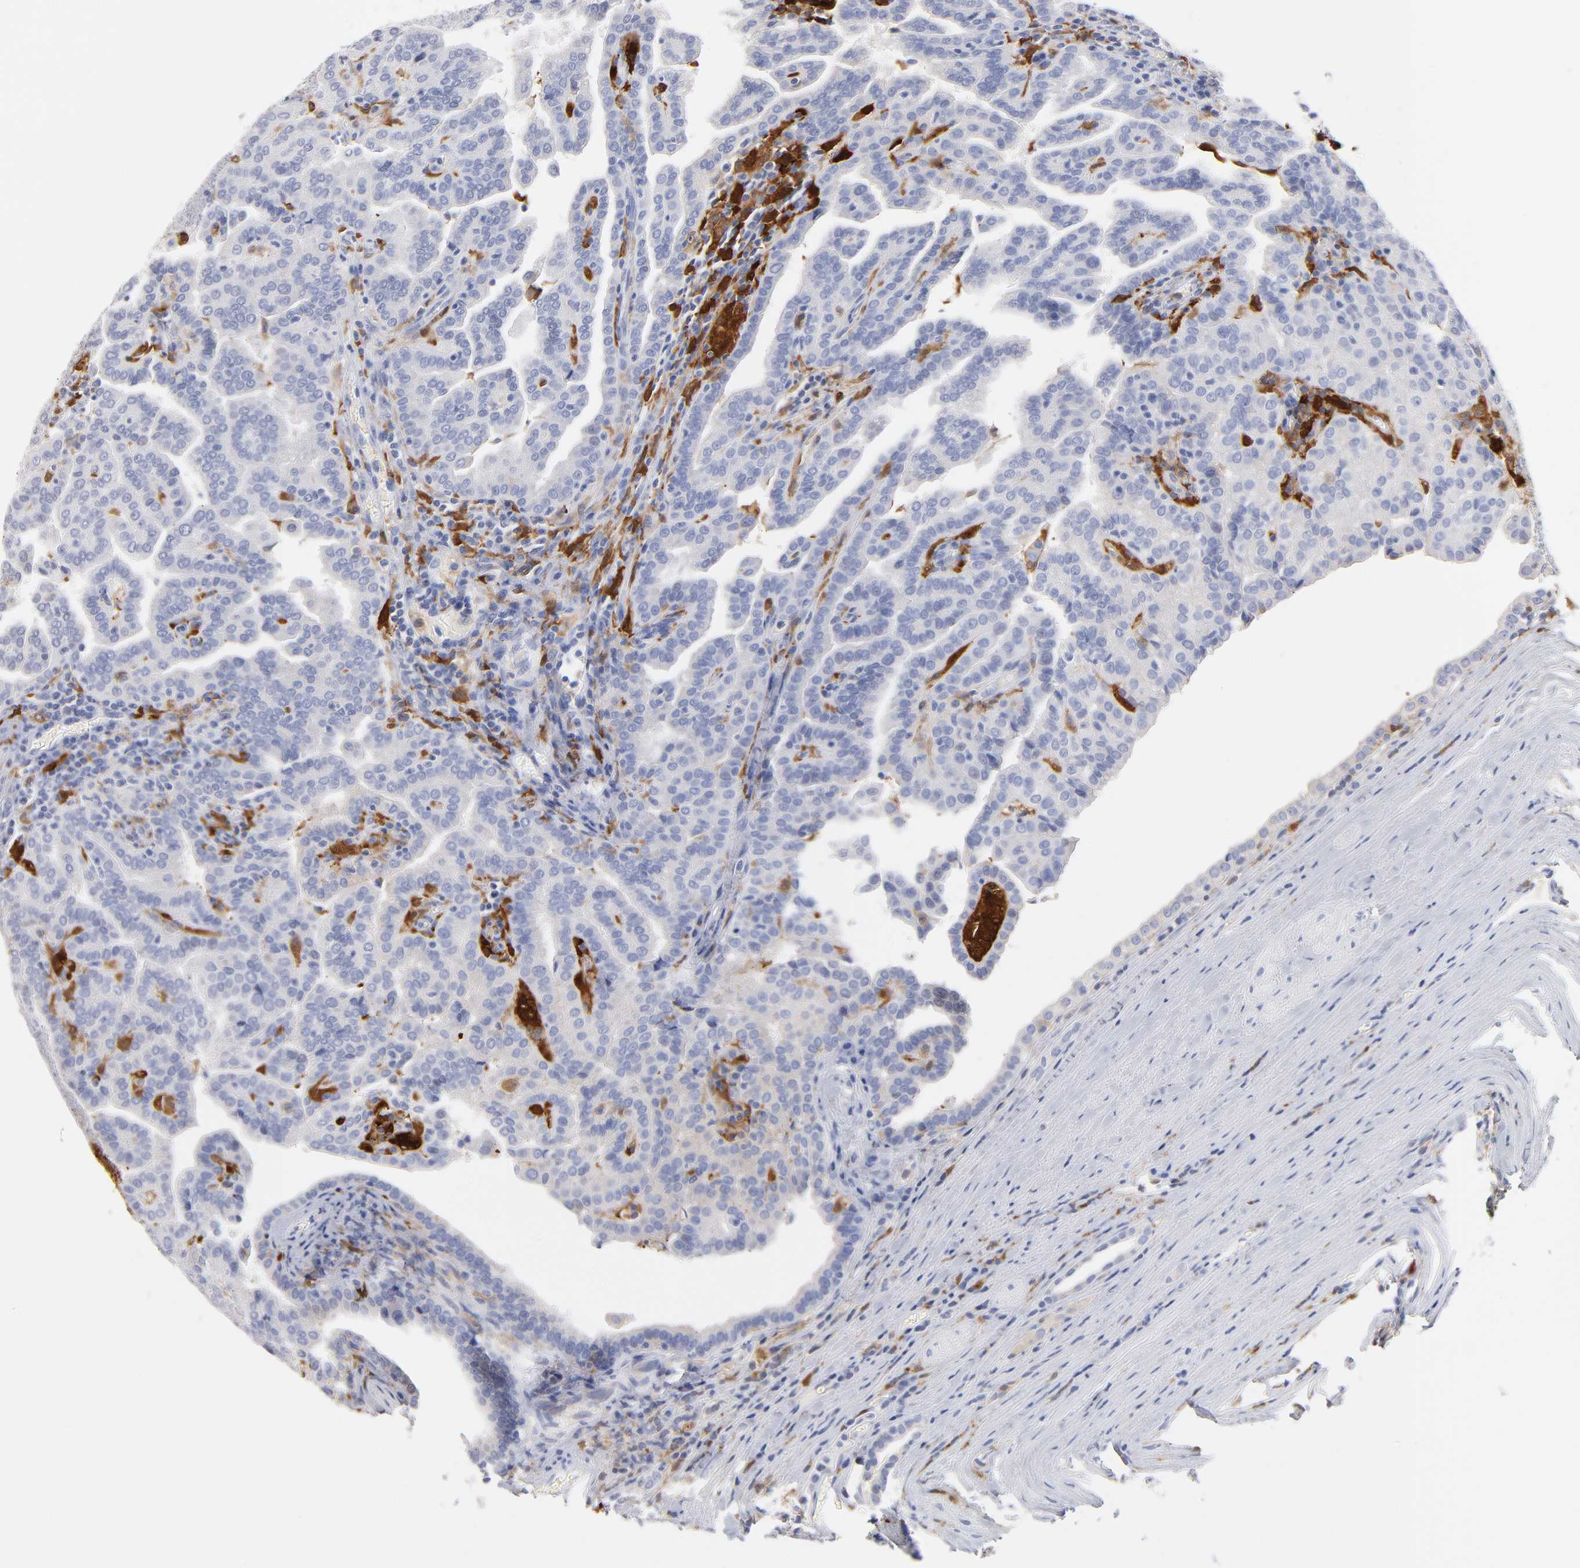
{"staining": {"intensity": "negative", "quantity": "none", "location": "none"}, "tissue": "renal cancer", "cell_type": "Tumor cells", "image_type": "cancer", "snomed": [{"axis": "morphology", "description": "Adenocarcinoma, NOS"}, {"axis": "topography", "description": "Kidney"}], "caption": "DAB immunohistochemical staining of human renal adenocarcinoma displays no significant positivity in tumor cells. The staining is performed using DAB brown chromogen with nuclei counter-stained in using hematoxylin.", "gene": "IFIT2", "patient": {"sex": "male", "age": 61}}